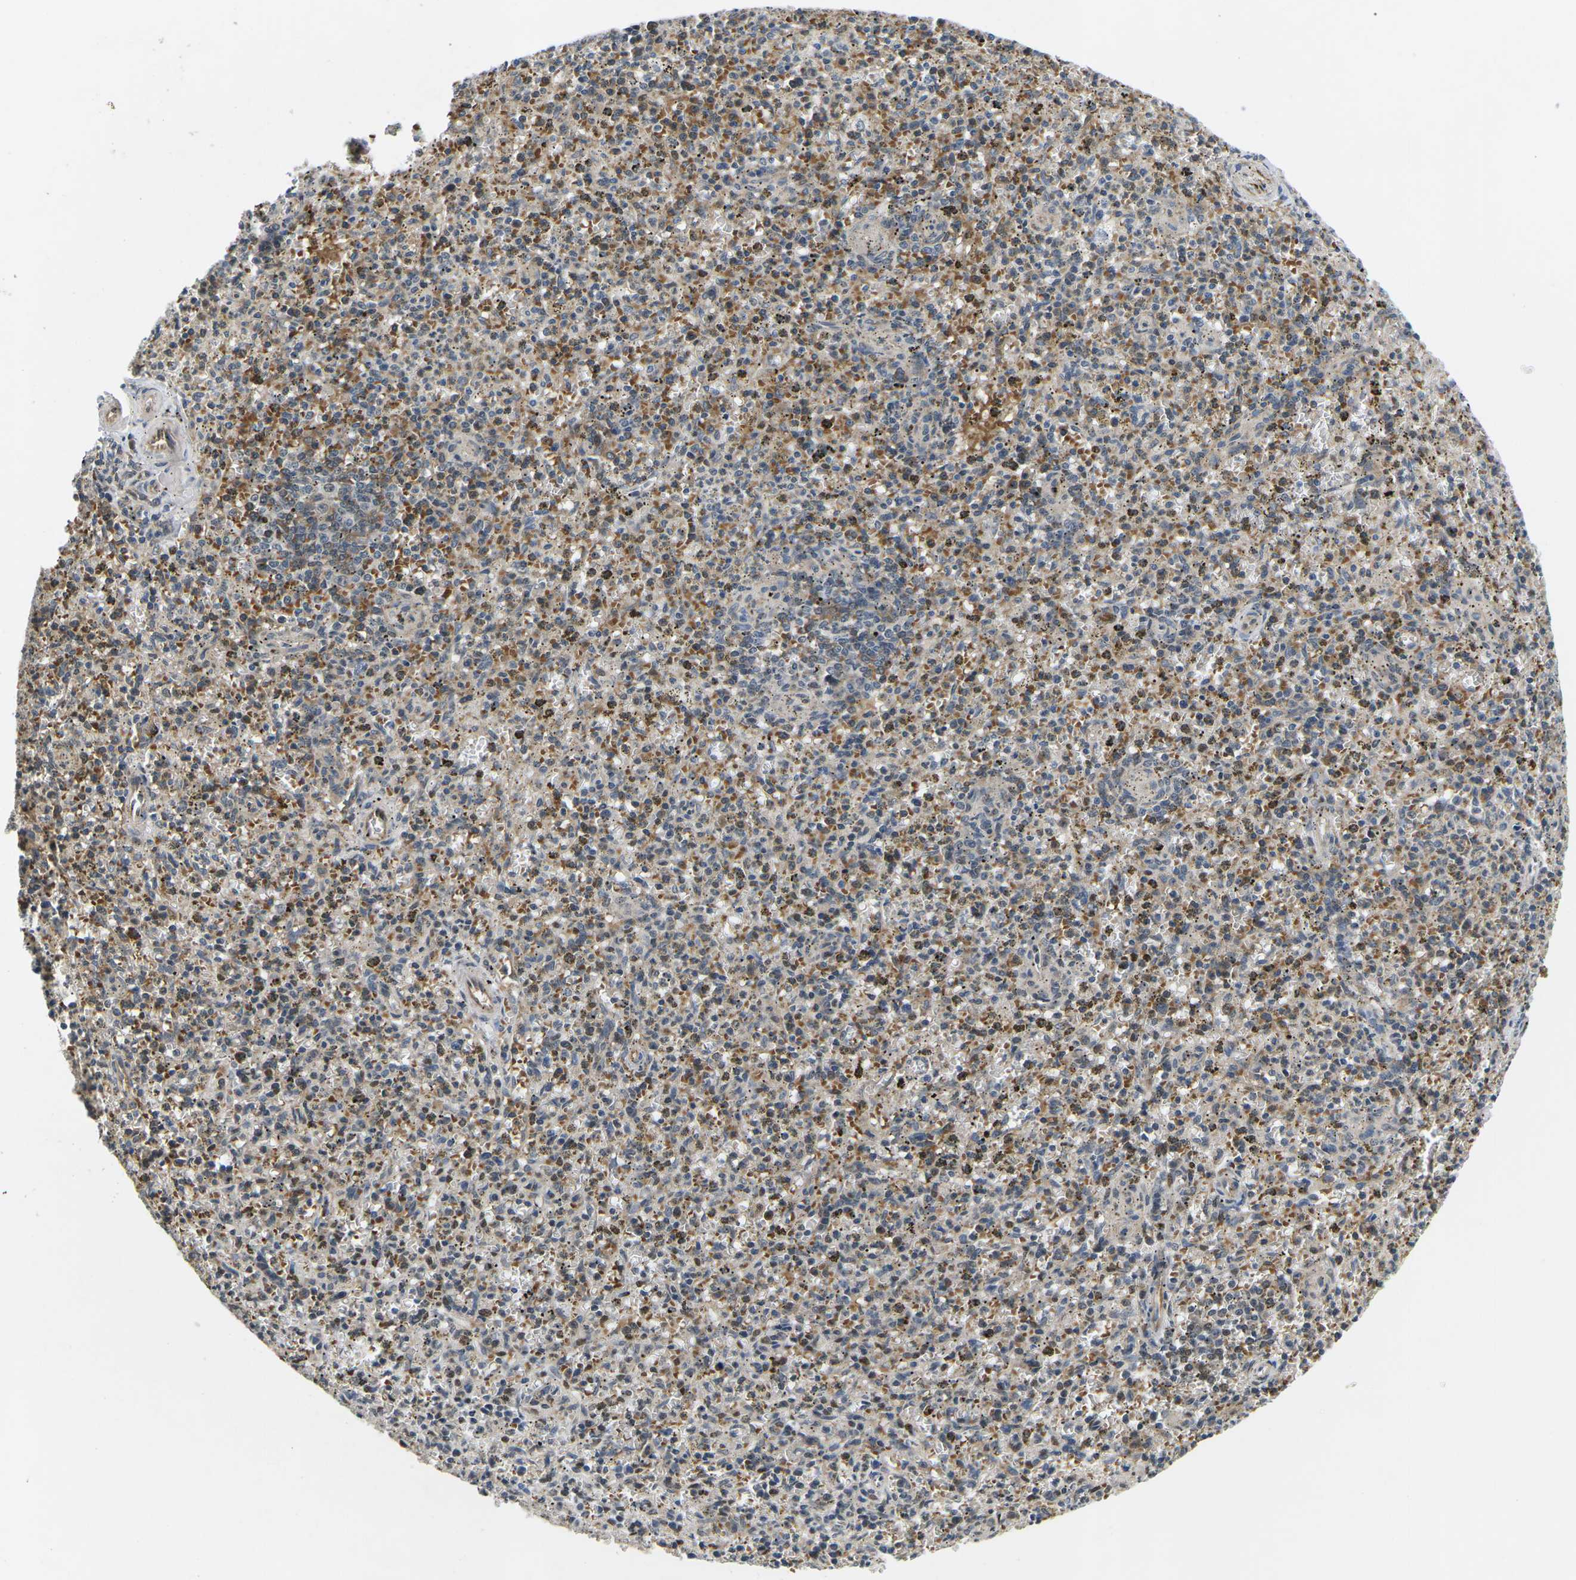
{"staining": {"intensity": "moderate", "quantity": "<25%", "location": "cytoplasmic/membranous"}, "tissue": "spleen", "cell_type": "Cells in red pulp", "image_type": "normal", "snomed": [{"axis": "morphology", "description": "Normal tissue, NOS"}, {"axis": "topography", "description": "Spleen"}], "caption": "A photomicrograph showing moderate cytoplasmic/membranous positivity in about <25% of cells in red pulp in unremarkable spleen, as visualized by brown immunohistochemical staining.", "gene": "ERBB4", "patient": {"sex": "male", "age": 72}}